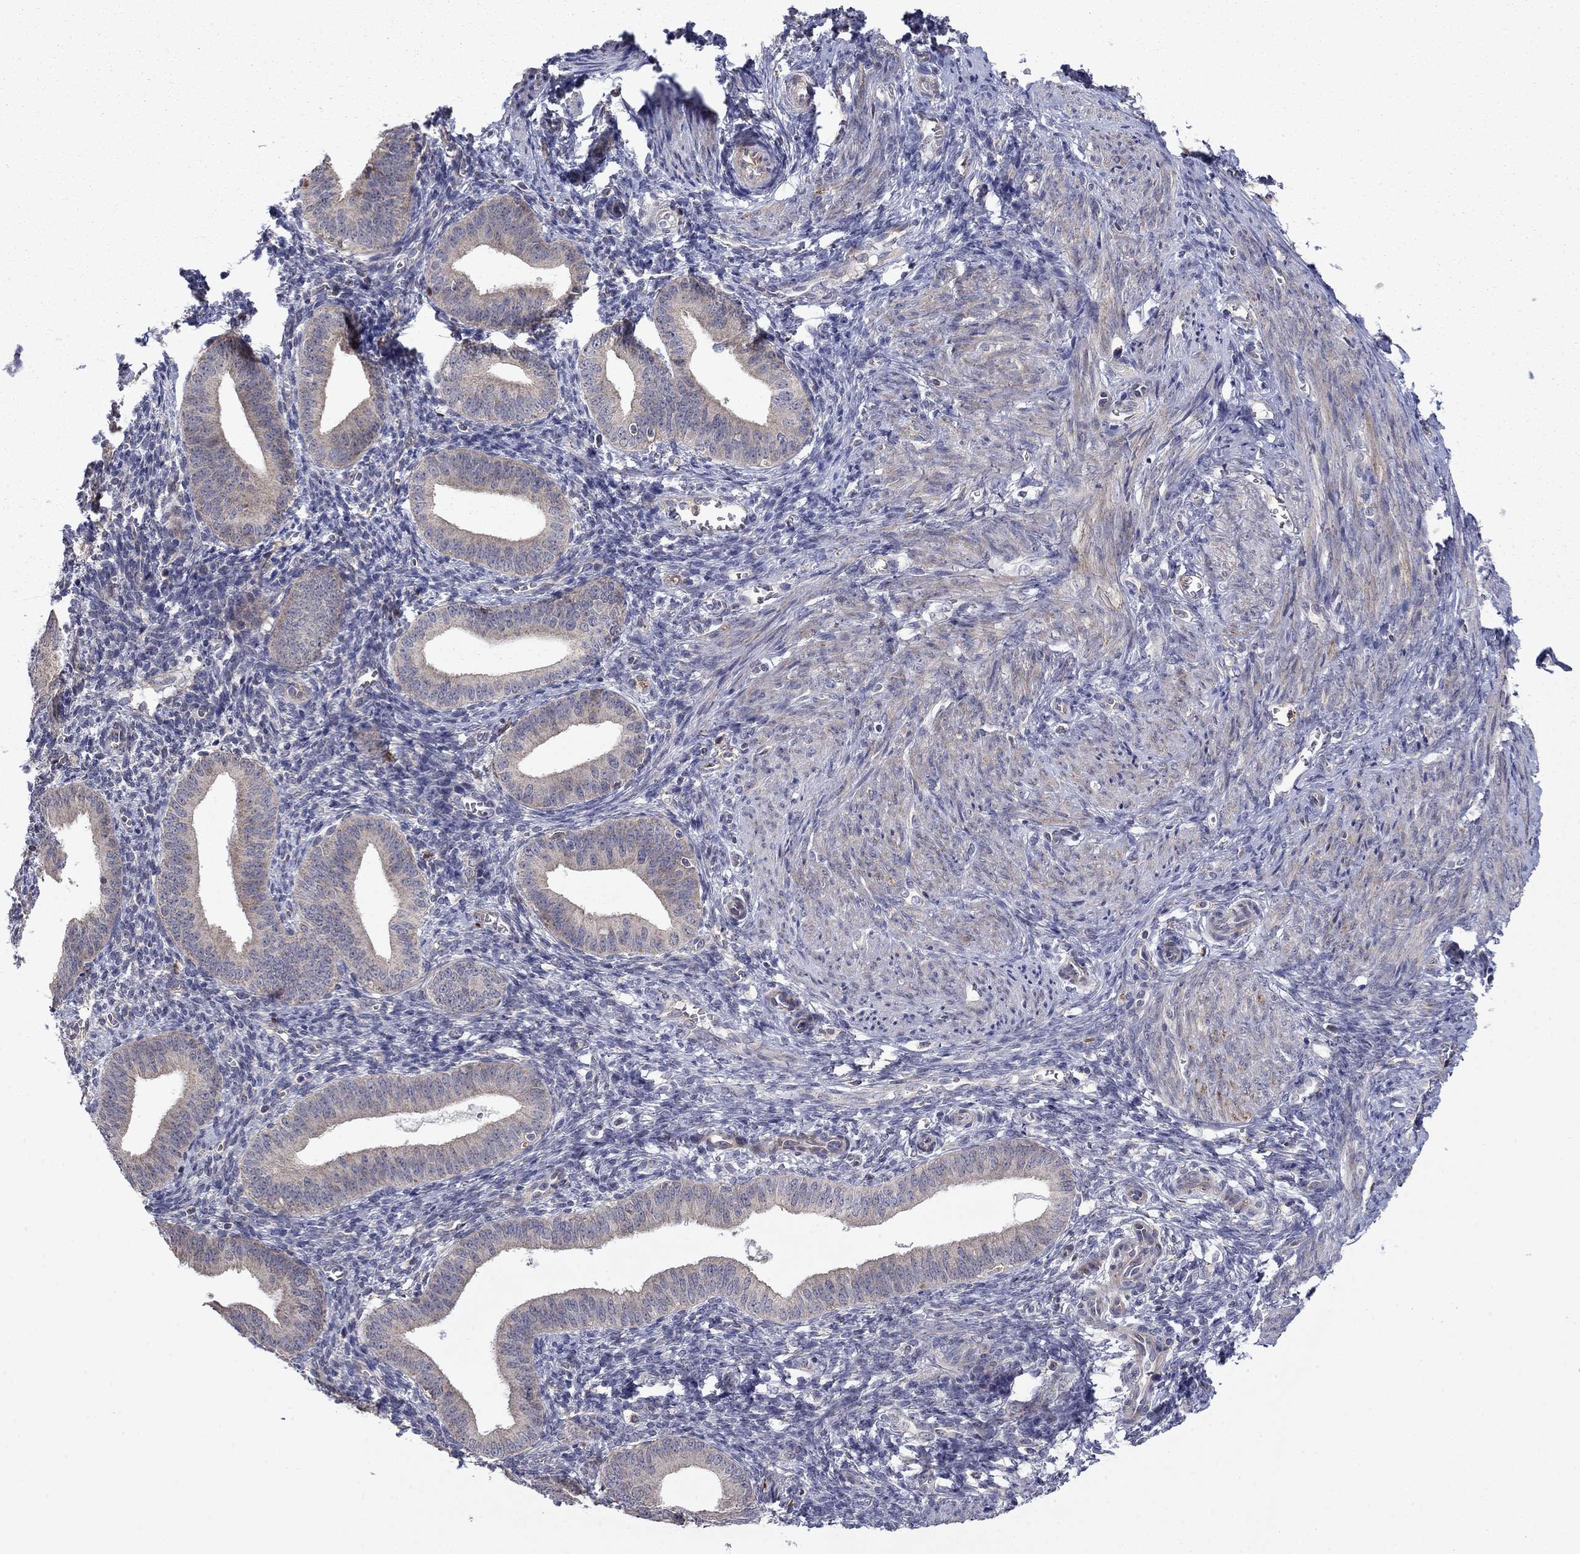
{"staining": {"intensity": "negative", "quantity": "none", "location": "none"}, "tissue": "endometrium", "cell_type": "Cells in endometrial stroma", "image_type": "normal", "snomed": [{"axis": "morphology", "description": "Normal tissue, NOS"}, {"axis": "topography", "description": "Endometrium"}], "caption": "Image shows no significant protein expression in cells in endometrial stroma of benign endometrium. (DAB (3,3'-diaminobenzidine) IHC with hematoxylin counter stain).", "gene": "DOP1B", "patient": {"sex": "female", "age": 42}}